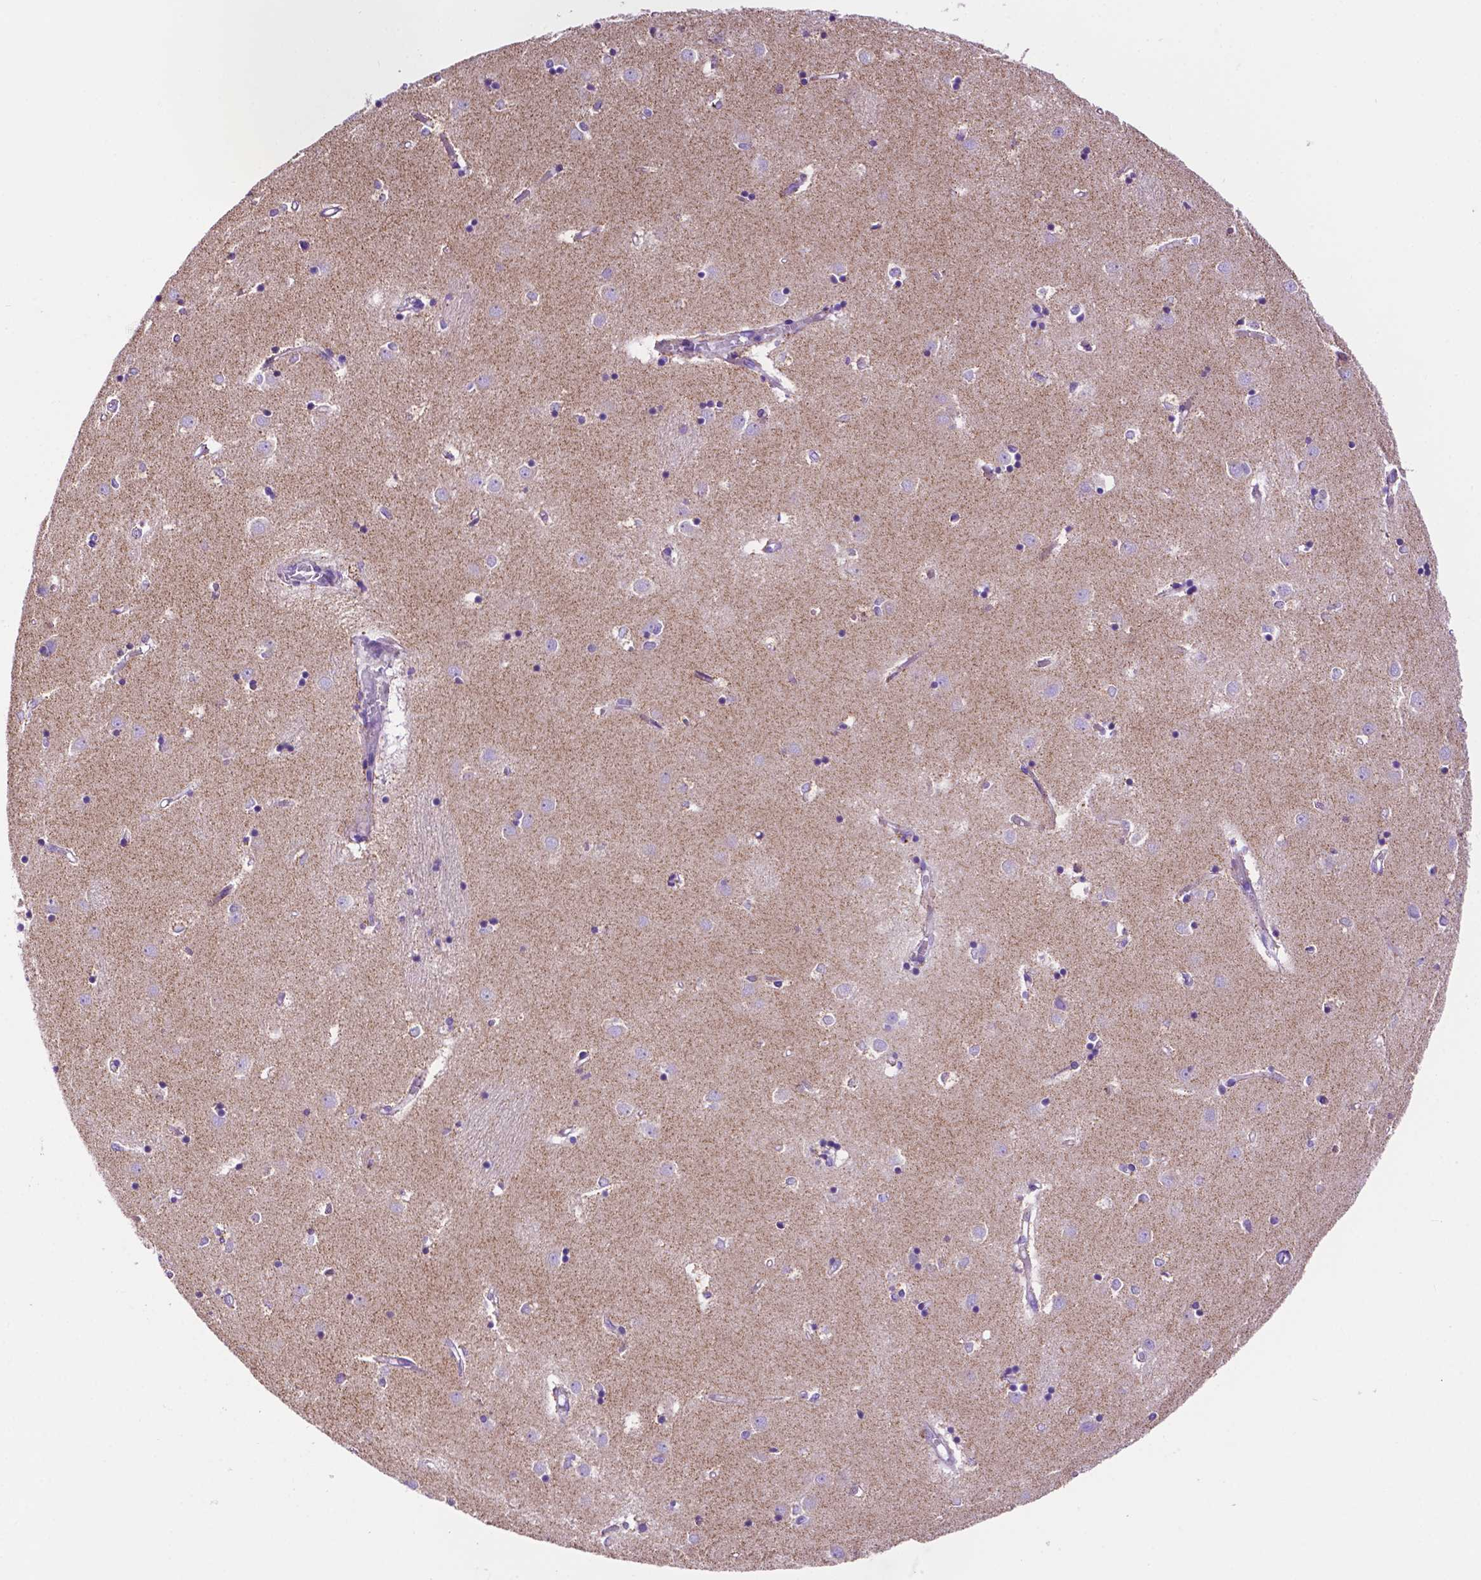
{"staining": {"intensity": "negative", "quantity": "none", "location": "none"}, "tissue": "caudate", "cell_type": "Glial cells", "image_type": "normal", "snomed": [{"axis": "morphology", "description": "Normal tissue, NOS"}, {"axis": "topography", "description": "Lateral ventricle wall"}], "caption": "Micrograph shows no protein staining in glial cells of normal caudate.", "gene": "GDPD5", "patient": {"sex": "male", "age": 54}}